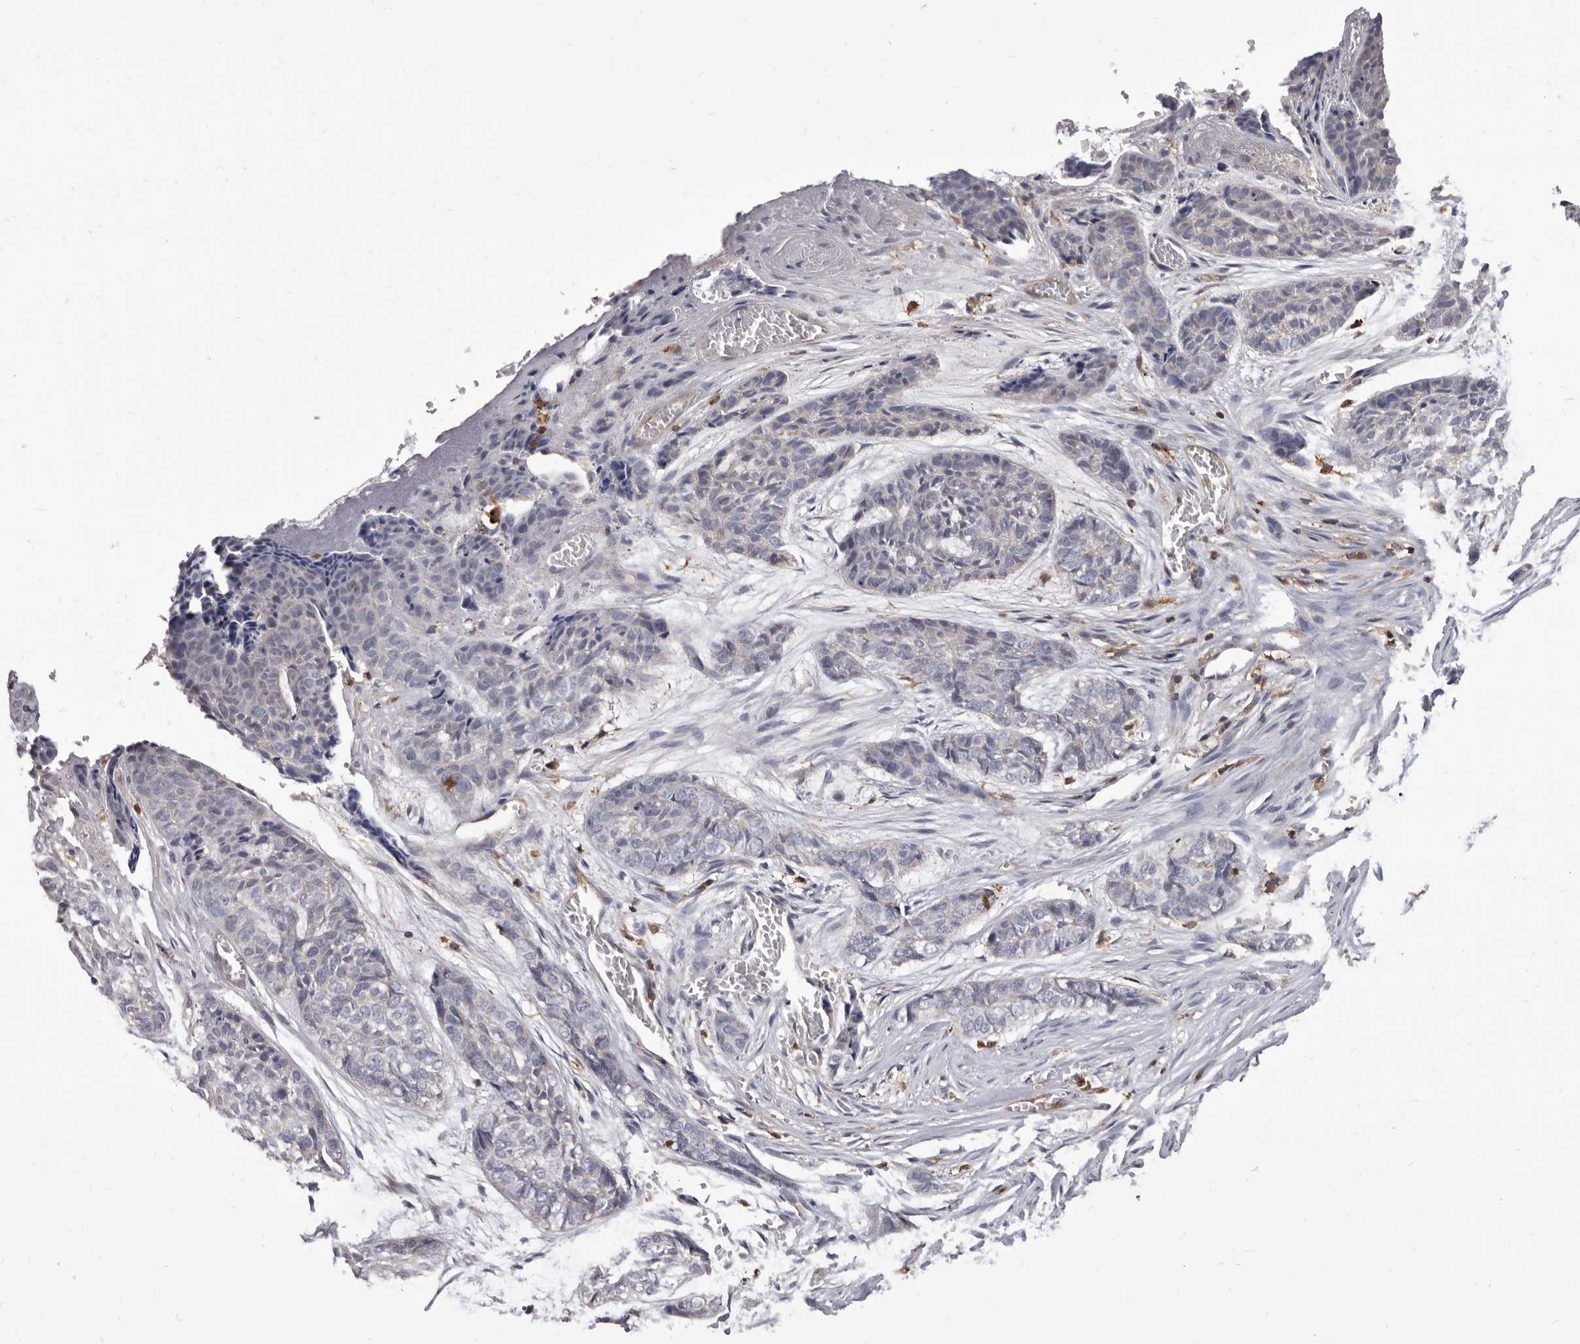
{"staining": {"intensity": "negative", "quantity": "none", "location": "none"}, "tissue": "skin cancer", "cell_type": "Tumor cells", "image_type": "cancer", "snomed": [{"axis": "morphology", "description": "Basal cell carcinoma"}, {"axis": "topography", "description": "Skin"}], "caption": "Tumor cells show no significant protein positivity in skin cancer (basal cell carcinoma). (DAB (3,3'-diaminobenzidine) immunohistochemistry (IHC) with hematoxylin counter stain).", "gene": "NIBAN1", "patient": {"sex": "female", "age": 64}}